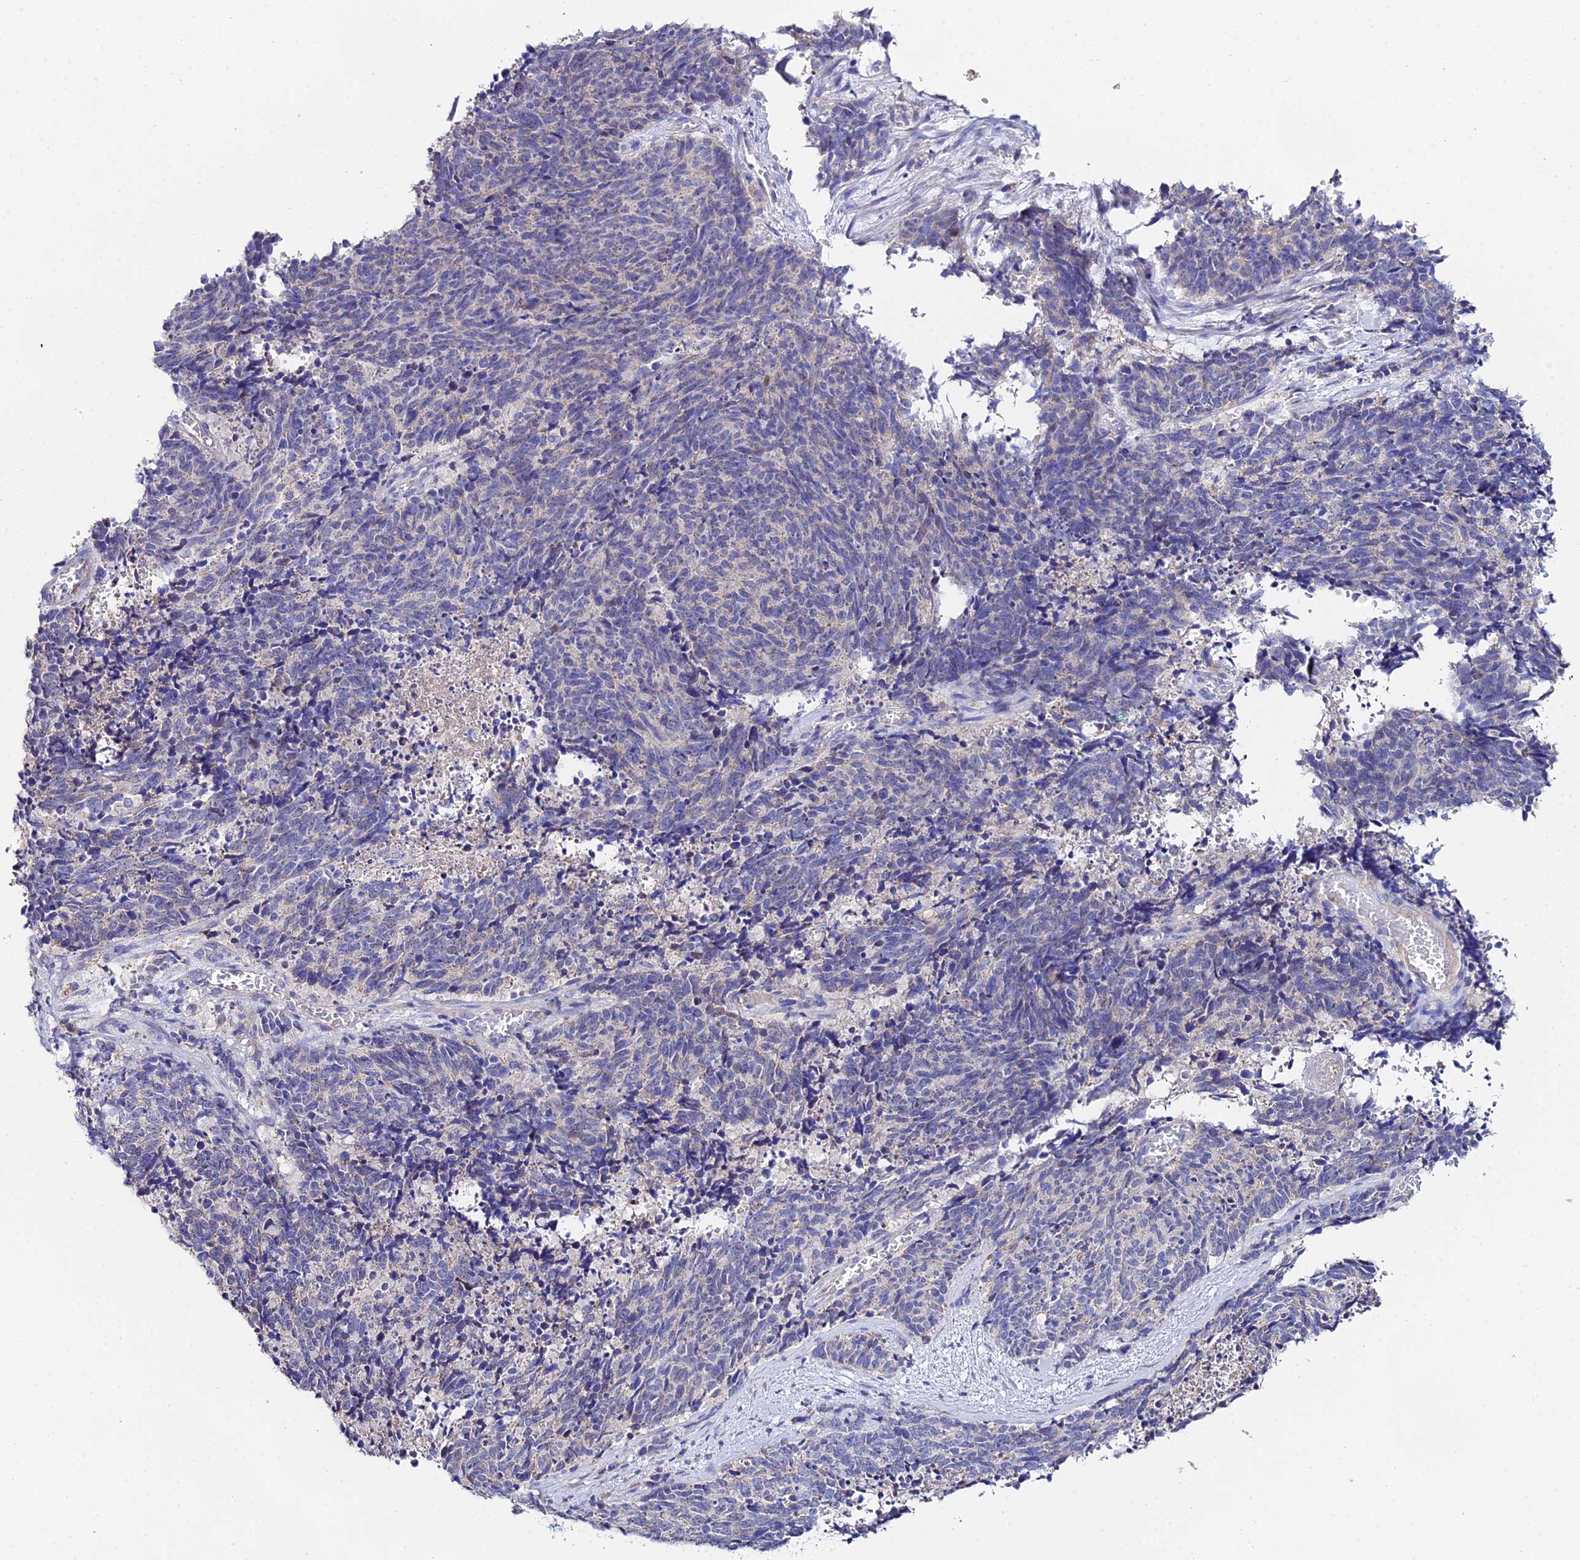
{"staining": {"intensity": "negative", "quantity": "none", "location": "none"}, "tissue": "cervical cancer", "cell_type": "Tumor cells", "image_type": "cancer", "snomed": [{"axis": "morphology", "description": "Squamous cell carcinoma, NOS"}, {"axis": "topography", "description": "Cervix"}], "caption": "This image is of cervical cancer (squamous cell carcinoma) stained with immunohistochemistry to label a protein in brown with the nuclei are counter-stained blue. There is no positivity in tumor cells.", "gene": "PPP2R2C", "patient": {"sex": "female", "age": 29}}